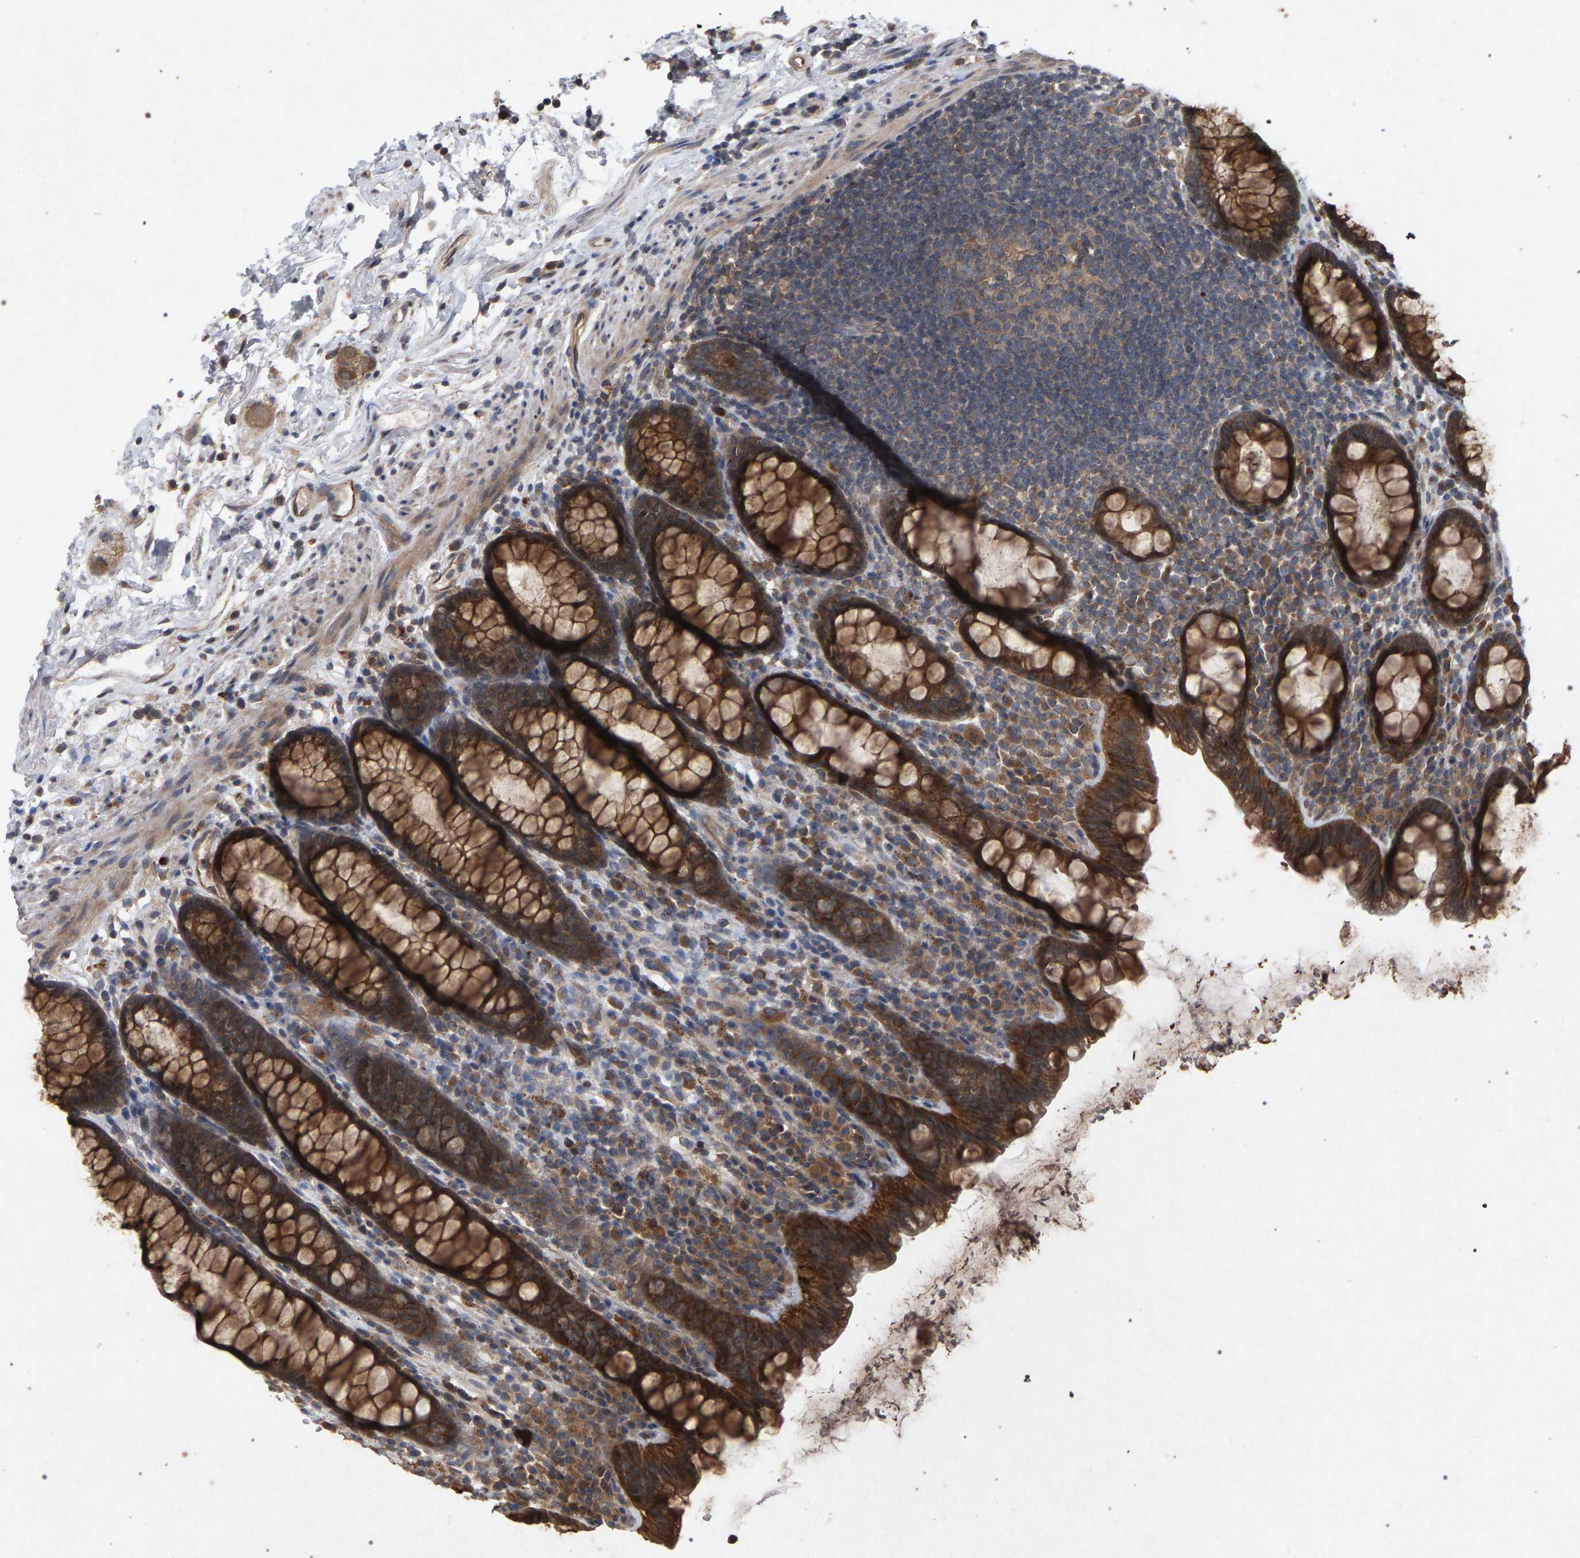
{"staining": {"intensity": "strong", "quantity": ">75%", "location": "cytoplasmic/membranous"}, "tissue": "rectum", "cell_type": "Glandular cells", "image_type": "normal", "snomed": [{"axis": "morphology", "description": "Normal tissue, NOS"}, {"axis": "topography", "description": "Rectum"}], "caption": "A brown stain labels strong cytoplasmic/membranous positivity of a protein in glandular cells of normal rectum.", "gene": "SLC4A4", "patient": {"sex": "male", "age": 92}}